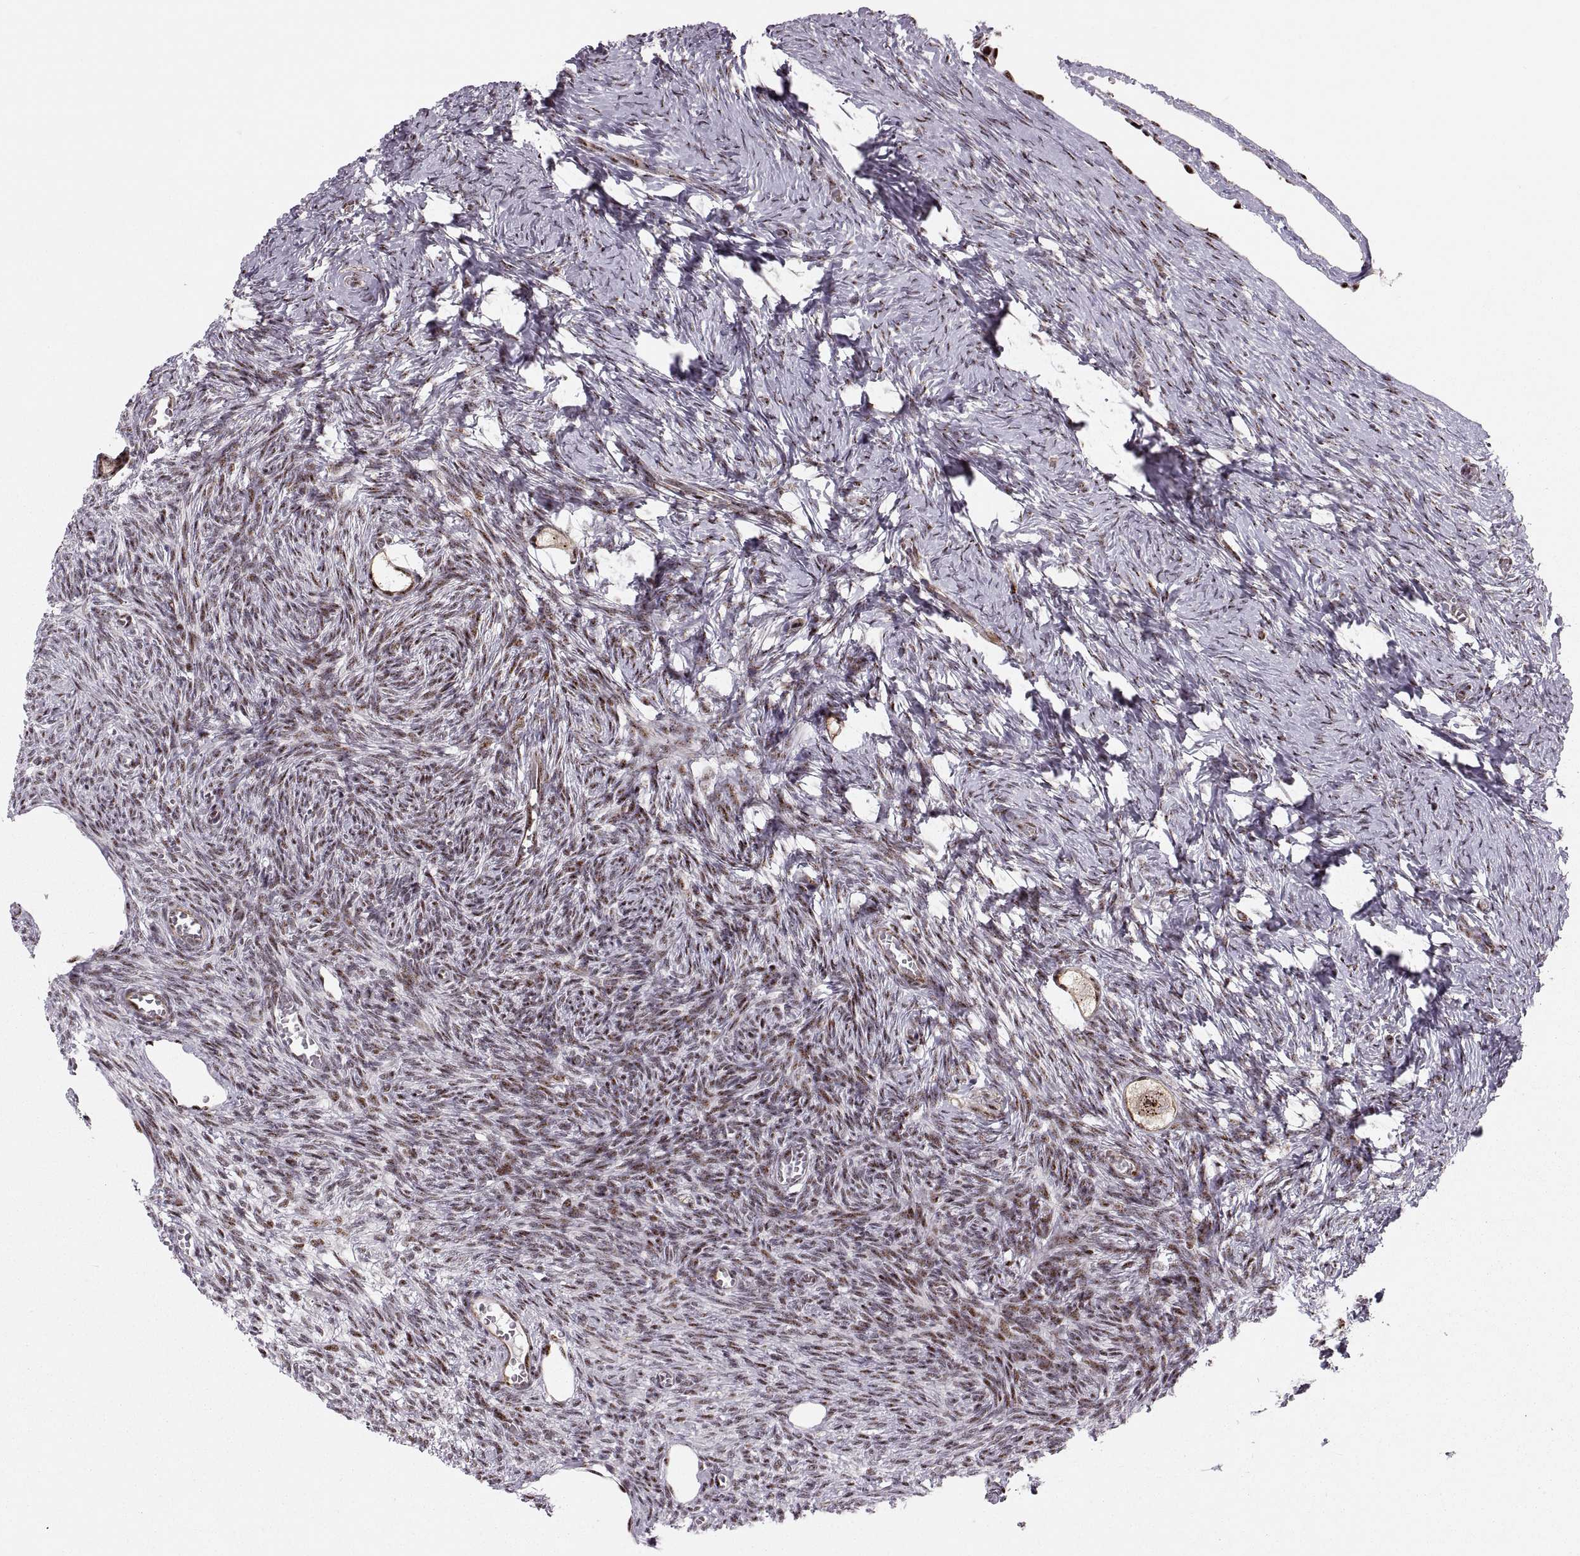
{"staining": {"intensity": "strong", "quantity": ">75%", "location": "nuclear"}, "tissue": "ovary", "cell_type": "Follicle cells", "image_type": "normal", "snomed": [{"axis": "morphology", "description": "Normal tissue, NOS"}, {"axis": "topography", "description": "Ovary"}], "caption": "A high amount of strong nuclear positivity is appreciated in approximately >75% of follicle cells in unremarkable ovary. (DAB = brown stain, brightfield microscopy at high magnification).", "gene": "ZCCHC17", "patient": {"sex": "female", "age": 27}}